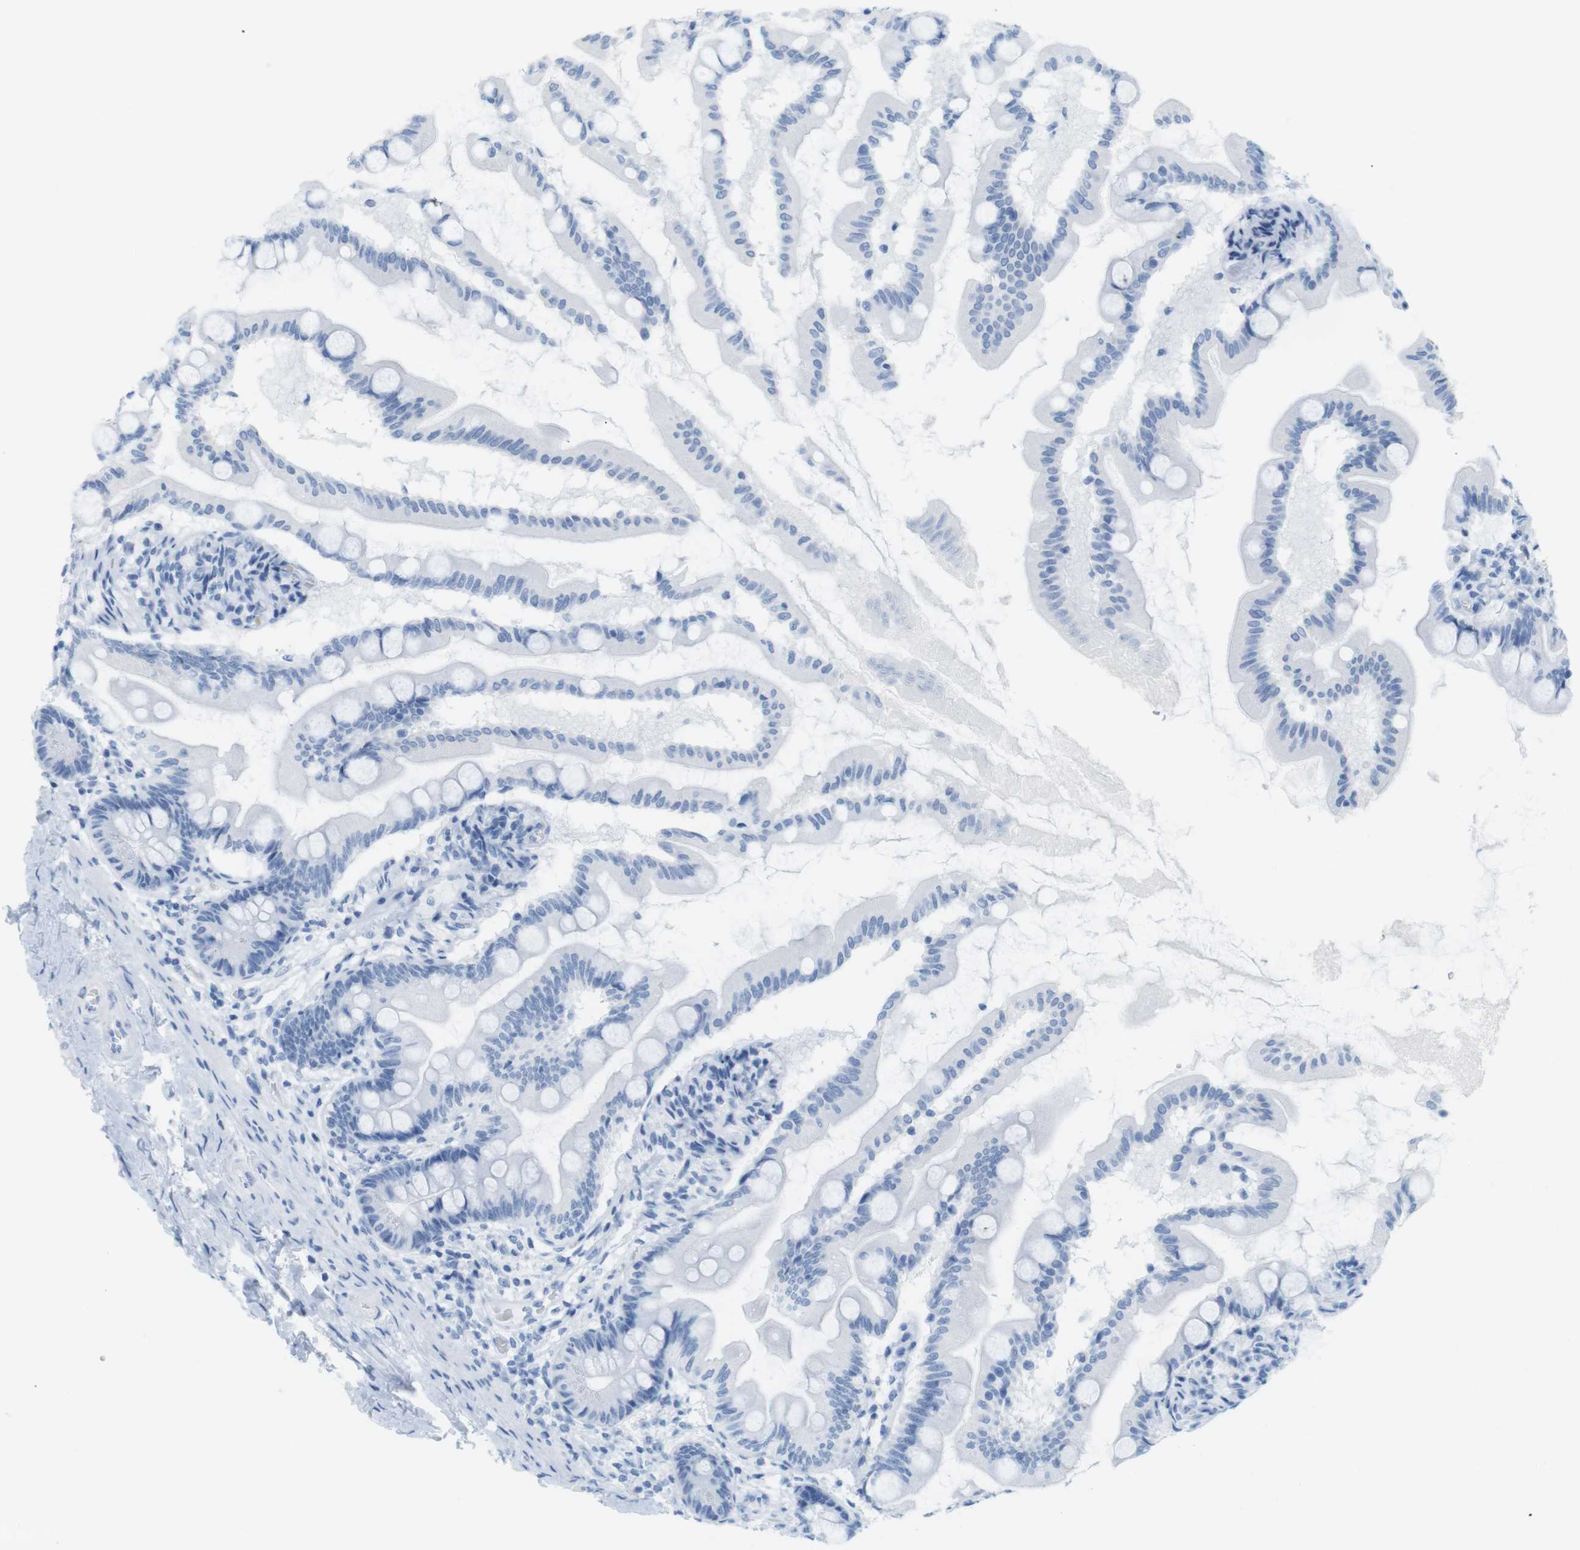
{"staining": {"intensity": "negative", "quantity": "none", "location": "none"}, "tissue": "small intestine", "cell_type": "Glandular cells", "image_type": "normal", "snomed": [{"axis": "morphology", "description": "Normal tissue, NOS"}, {"axis": "topography", "description": "Small intestine"}], "caption": "A high-resolution histopathology image shows IHC staining of unremarkable small intestine, which demonstrates no significant staining in glandular cells.", "gene": "TNNT2", "patient": {"sex": "female", "age": 56}}